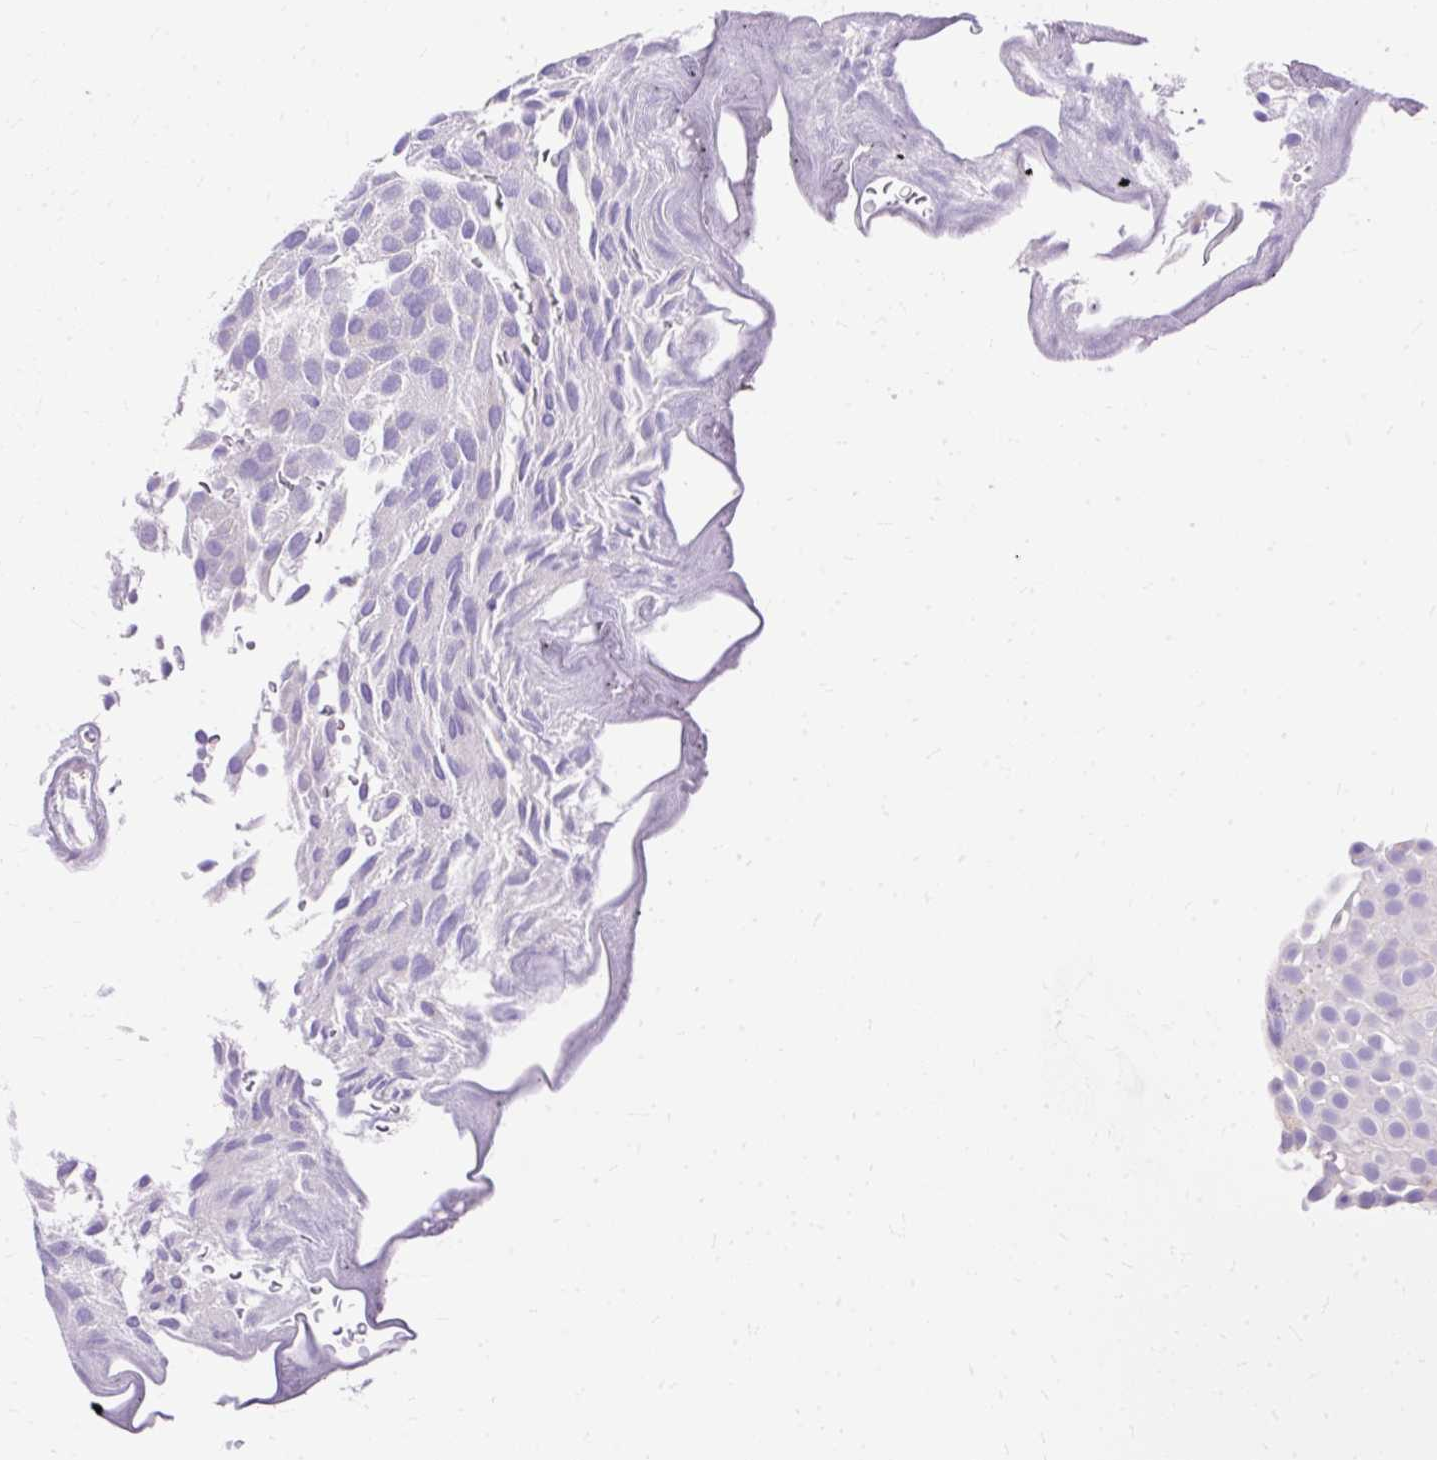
{"staining": {"intensity": "negative", "quantity": "none", "location": "none"}, "tissue": "urothelial cancer", "cell_type": "Tumor cells", "image_type": "cancer", "snomed": [{"axis": "morphology", "description": "Urothelial carcinoma, Low grade"}, {"axis": "topography", "description": "Urinary bladder"}], "caption": "There is no significant expression in tumor cells of low-grade urothelial carcinoma. (DAB (3,3'-diaminobenzidine) immunohistochemistry with hematoxylin counter stain).", "gene": "MYO6", "patient": {"sex": "male", "age": 78}}